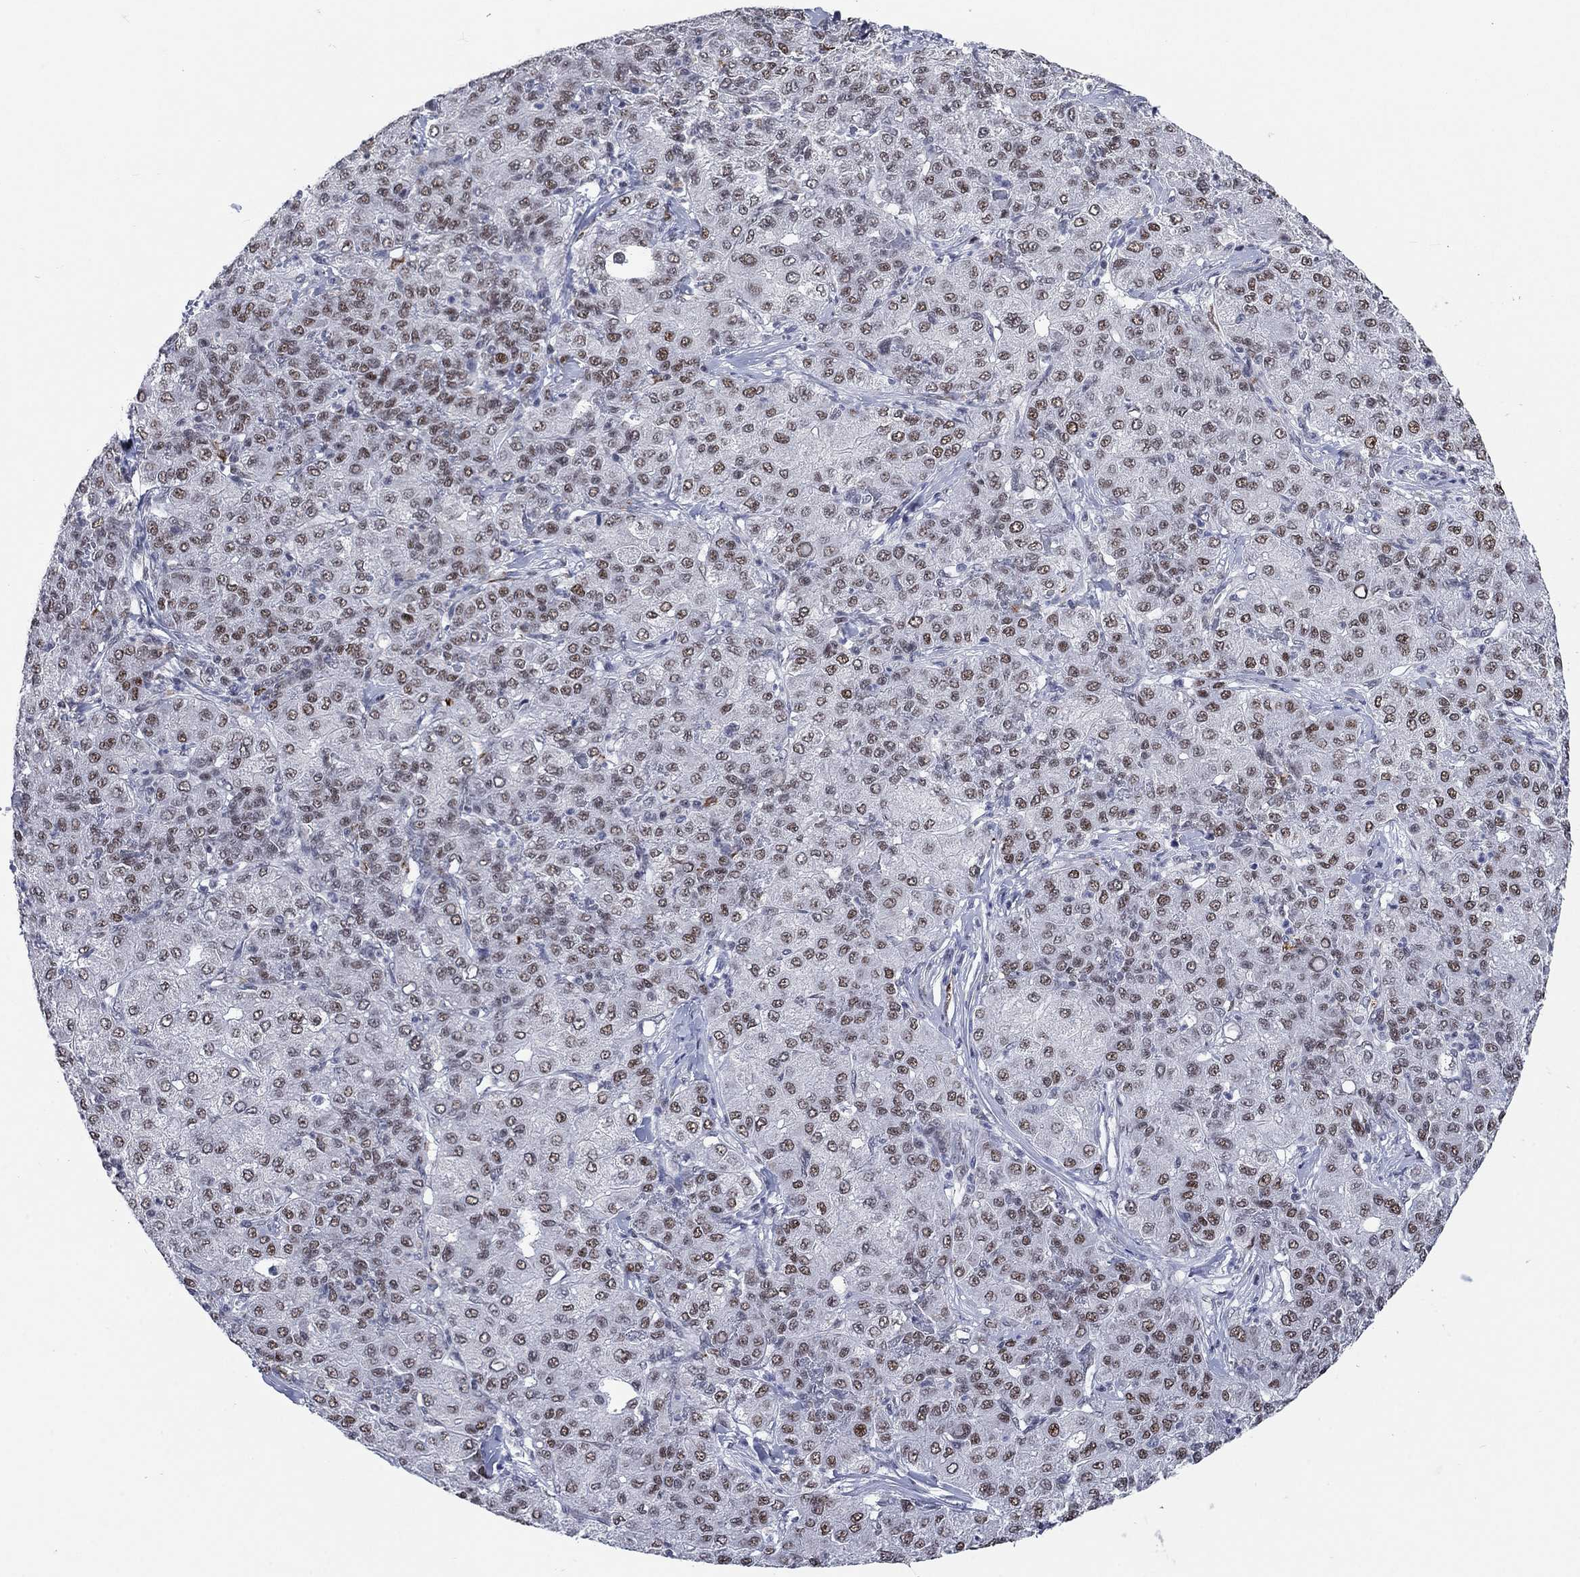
{"staining": {"intensity": "moderate", "quantity": ">75%", "location": "nuclear"}, "tissue": "liver cancer", "cell_type": "Tumor cells", "image_type": "cancer", "snomed": [{"axis": "morphology", "description": "Carcinoma, Hepatocellular, NOS"}, {"axis": "topography", "description": "Liver"}], "caption": "Hepatocellular carcinoma (liver) stained for a protein shows moderate nuclear positivity in tumor cells. The protein of interest is stained brown, and the nuclei are stained in blue (DAB IHC with brightfield microscopy, high magnification).", "gene": "HCFC1", "patient": {"sex": "male", "age": 65}}